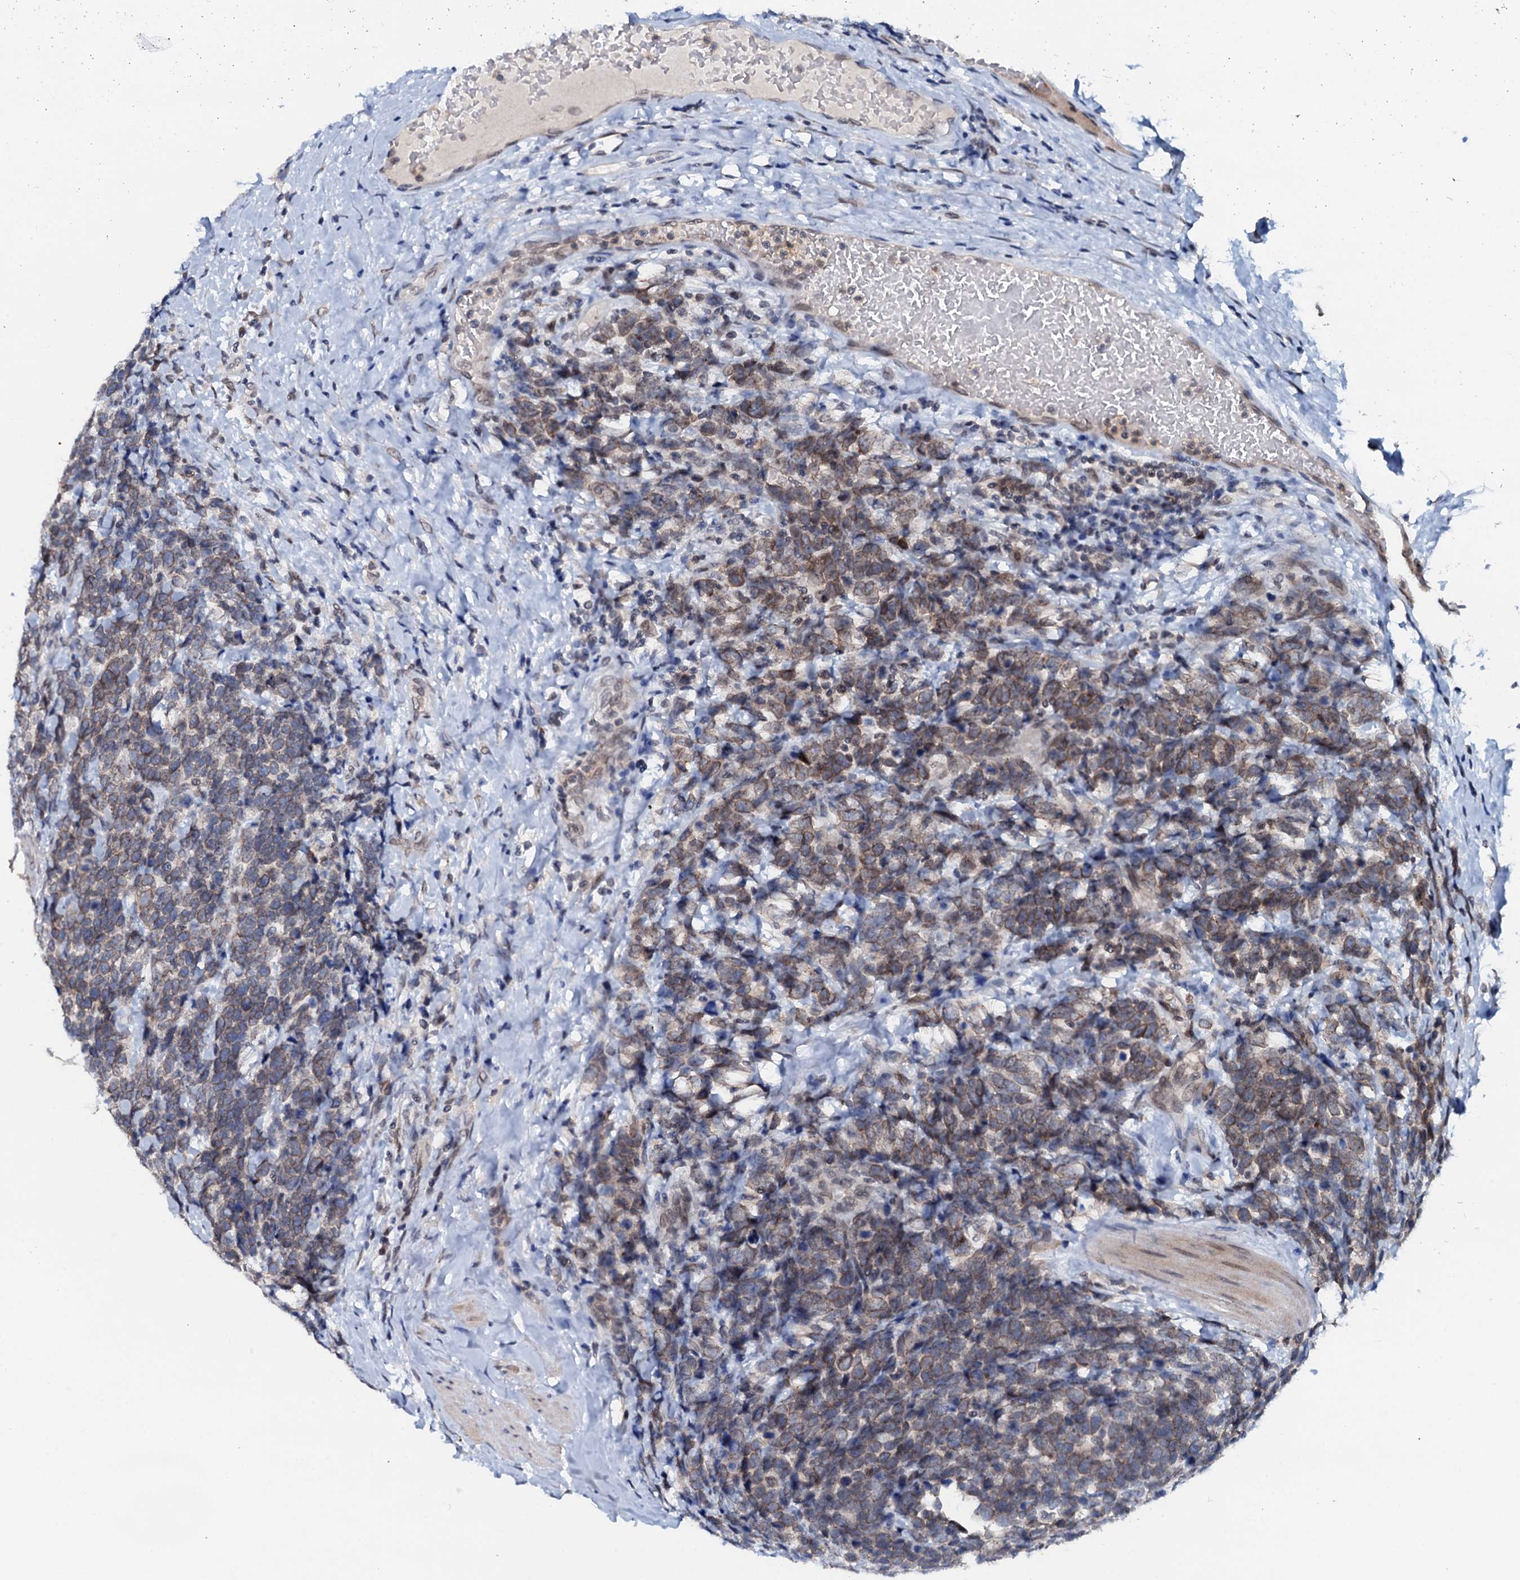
{"staining": {"intensity": "weak", "quantity": "25%-75%", "location": "cytoplasmic/membranous"}, "tissue": "urothelial cancer", "cell_type": "Tumor cells", "image_type": "cancer", "snomed": [{"axis": "morphology", "description": "Urothelial carcinoma, High grade"}, {"axis": "topography", "description": "Urinary bladder"}], "caption": "Immunohistochemistry (IHC) histopathology image of urothelial cancer stained for a protein (brown), which reveals low levels of weak cytoplasmic/membranous expression in about 25%-75% of tumor cells.", "gene": "SNTA1", "patient": {"sex": "female", "age": 82}}